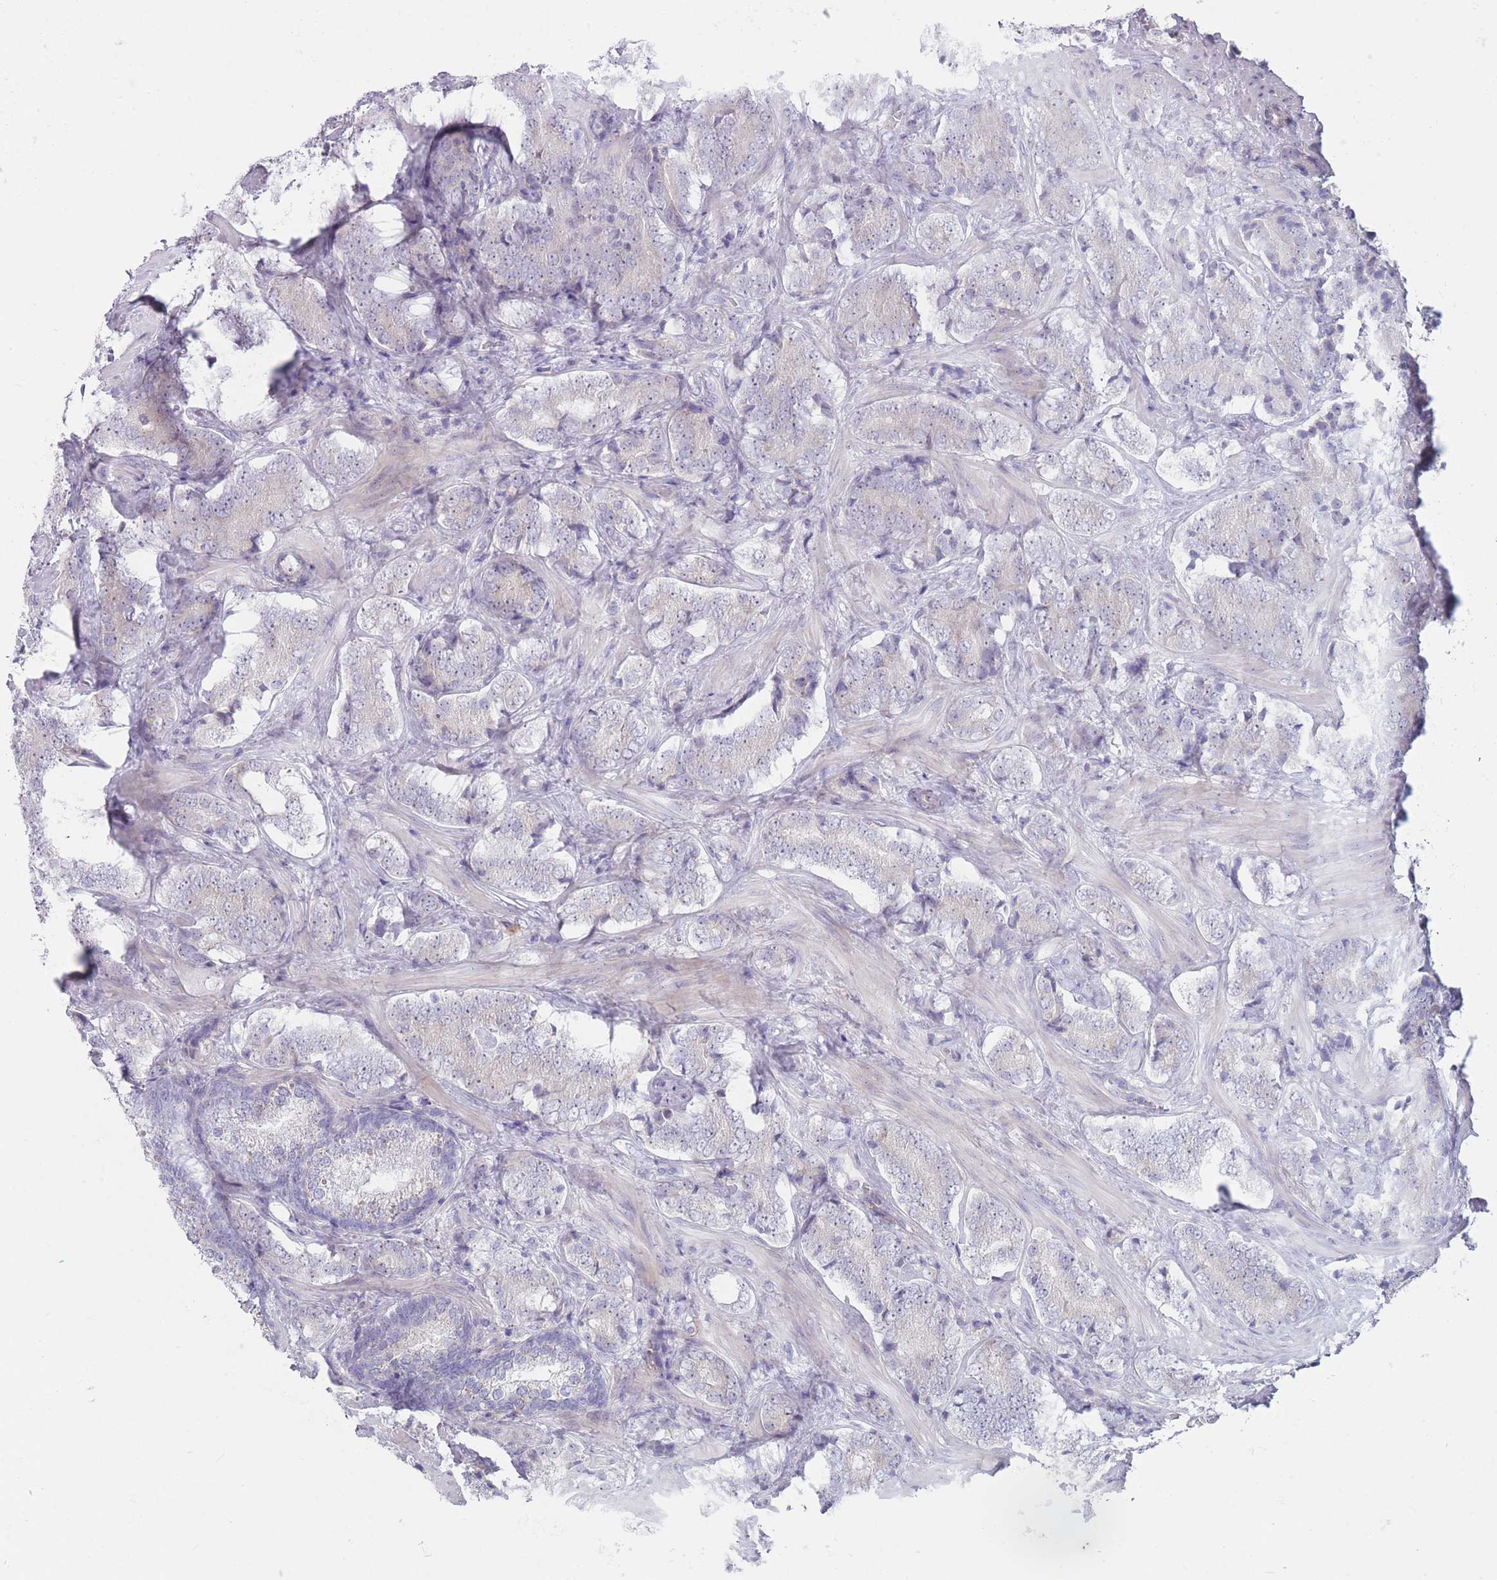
{"staining": {"intensity": "negative", "quantity": "none", "location": "none"}, "tissue": "prostate cancer", "cell_type": "Tumor cells", "image_type": "cancer", "snomed": [{"axis": "morphology", "description": "Adenocarcinoma, Low grade"}, {"axis": "topography", "description": "Prostate"}], "caption": "DAB immunohistochemical staining of human prostate cancer (low-grade adenocarcinoma) exhibits no significant expression in tumor cells.", "gene": "PAIP2B", "patient": {"sex": "male", "age": 58}}